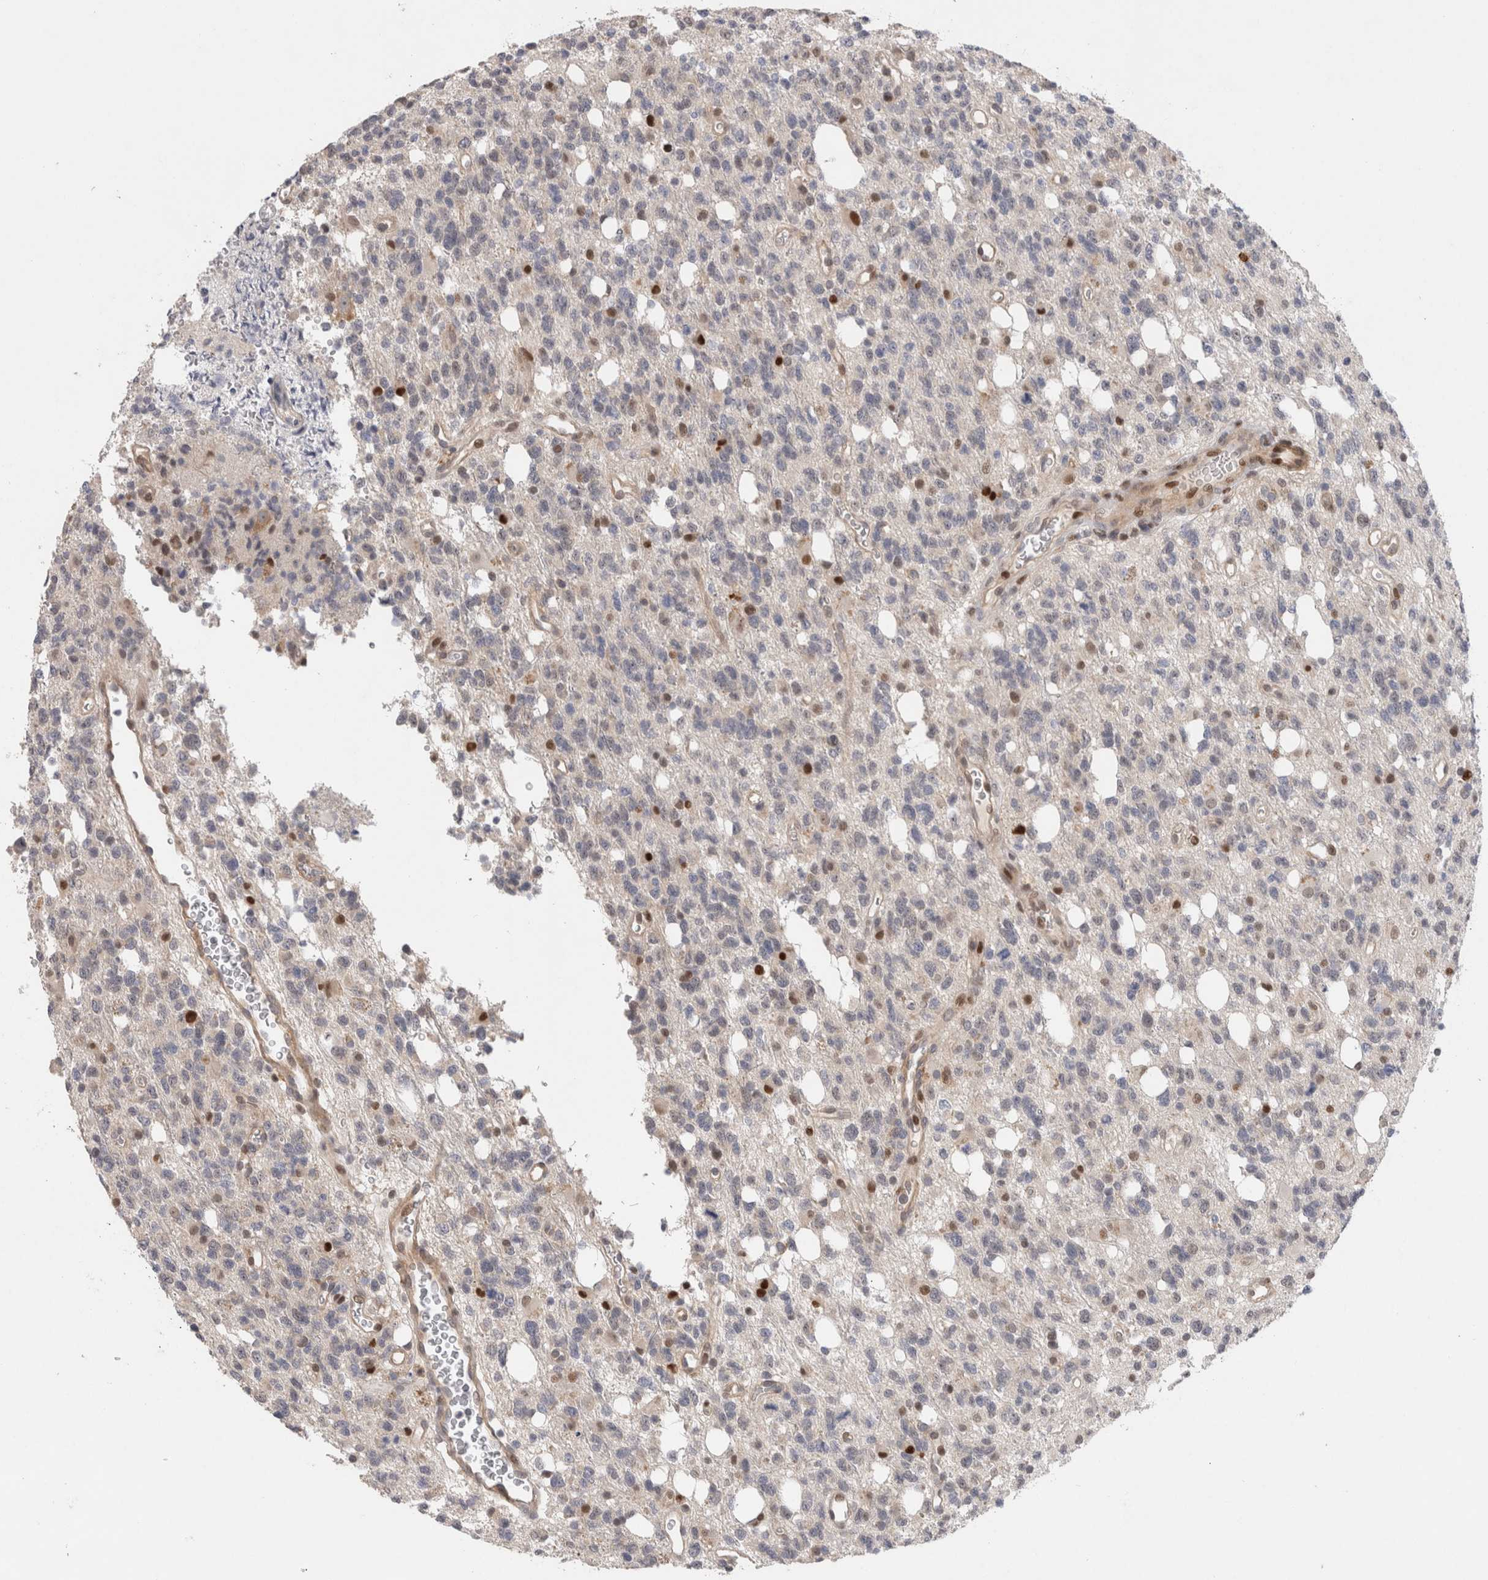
{"staining": {"intensity": "strong", "quantity": "<25%", "location": "nuclear"}, "tissue": "glioma", "cell_type": "Tumor cells", "image_type": "cancer", "snomed": [{"axis": "morphology", "description": "Glioma, malignant, High grade"}, {"axis": "topography", "description": "Brain"}], "caption": "Immunohistochemical staining of human malignant glioma (high-grade) demonstrates medium levels of strong nuclear protein positivity in approximately <25% of tumor cells.", "gene": "TCF4", "patient": {"sex": "female", "age": 62}}